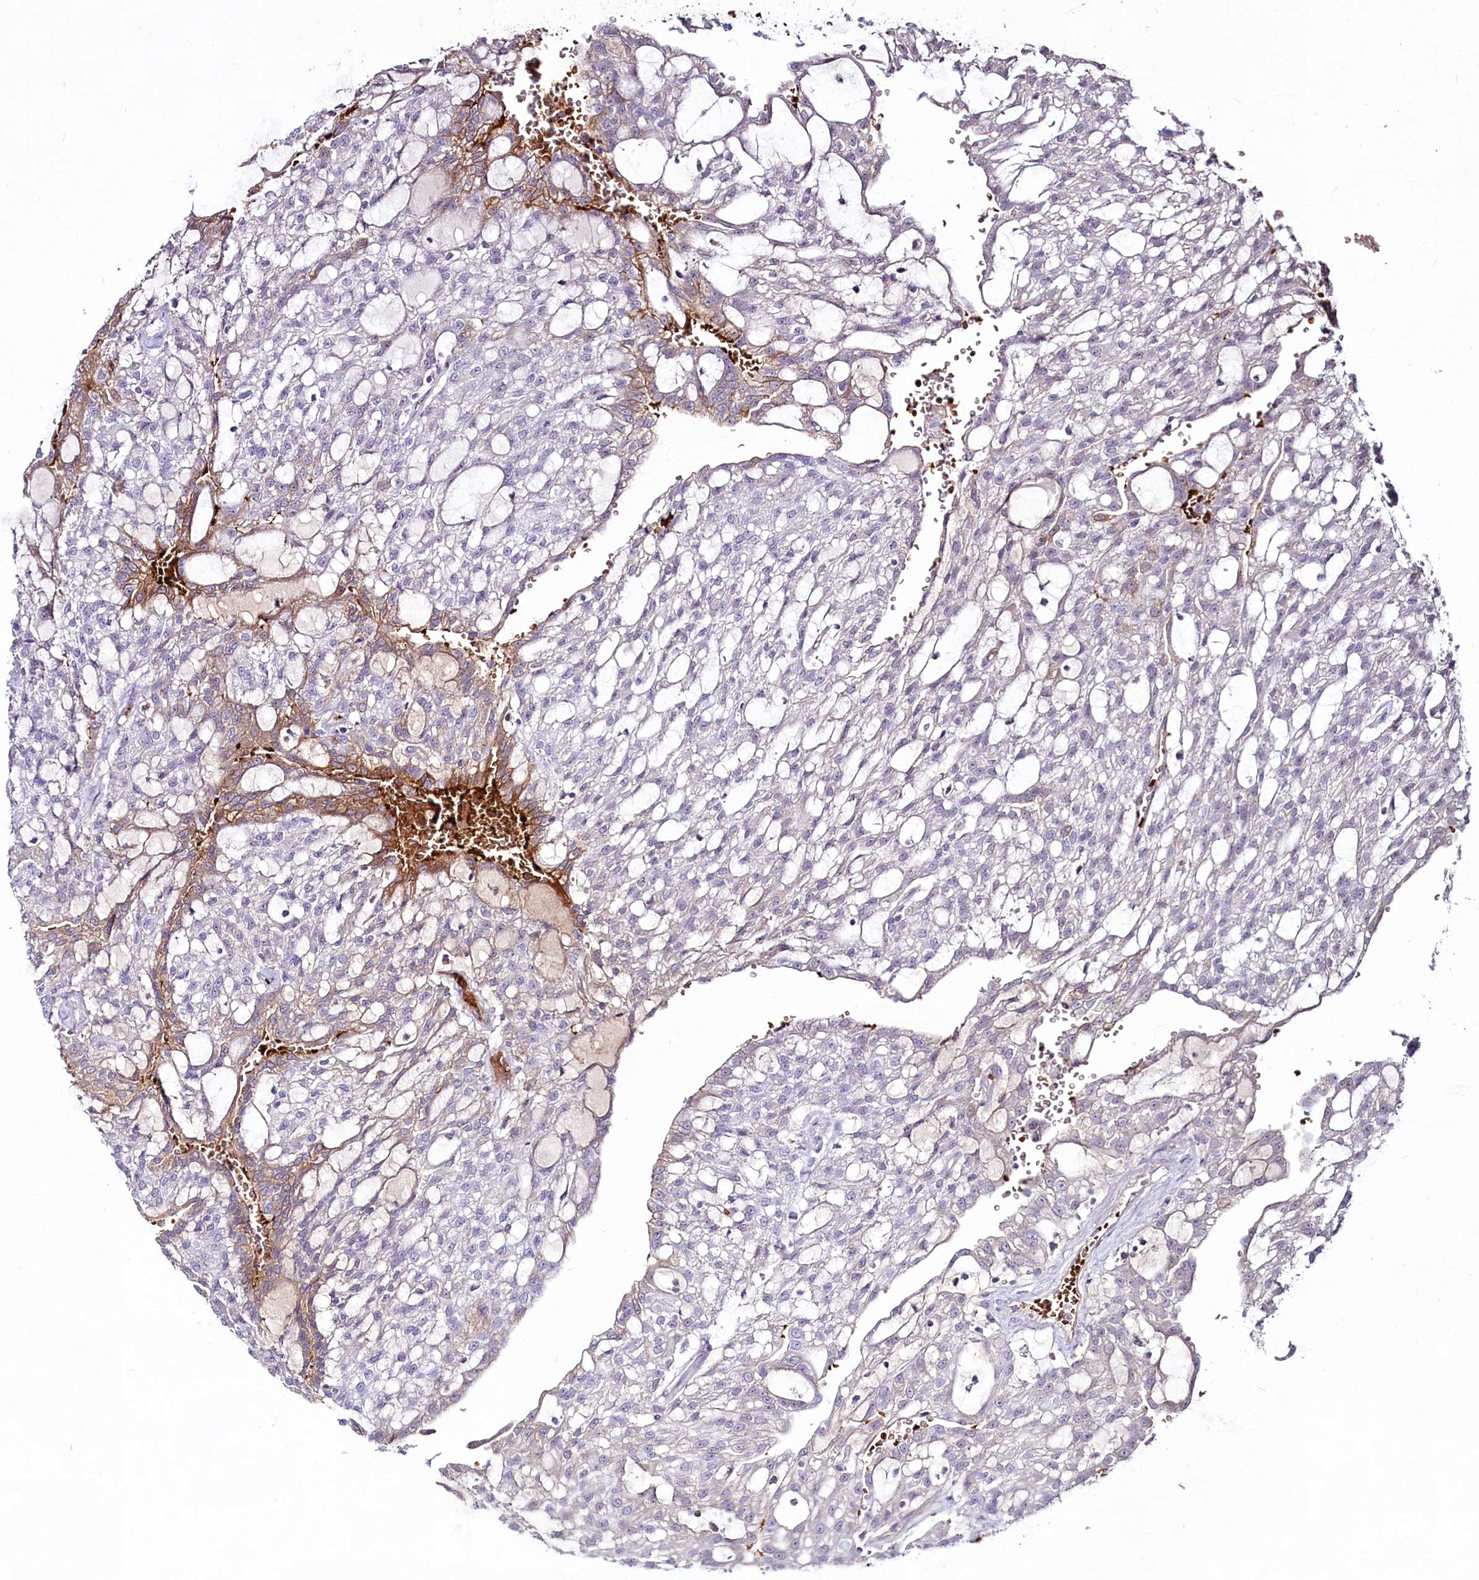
{"staining": {"intensity": "weak", "quantity": "<25%", "location": "cytoplasmic/membranous"}, "tissue": "renal cancer", "cell_type": "Tumor cells", "image_type": "cancer", "snomed": [{"axis": "morphology", "description": "Adenocarcinoma, NOS"}, {"axis": "topography", "description": "Kidney"}], "caption": "There is no significant expression in tumor cells of renal cancer (adenocarcinoma).", "gene": "SUSD3", "patient": {"sex": "male", "age": 63}}